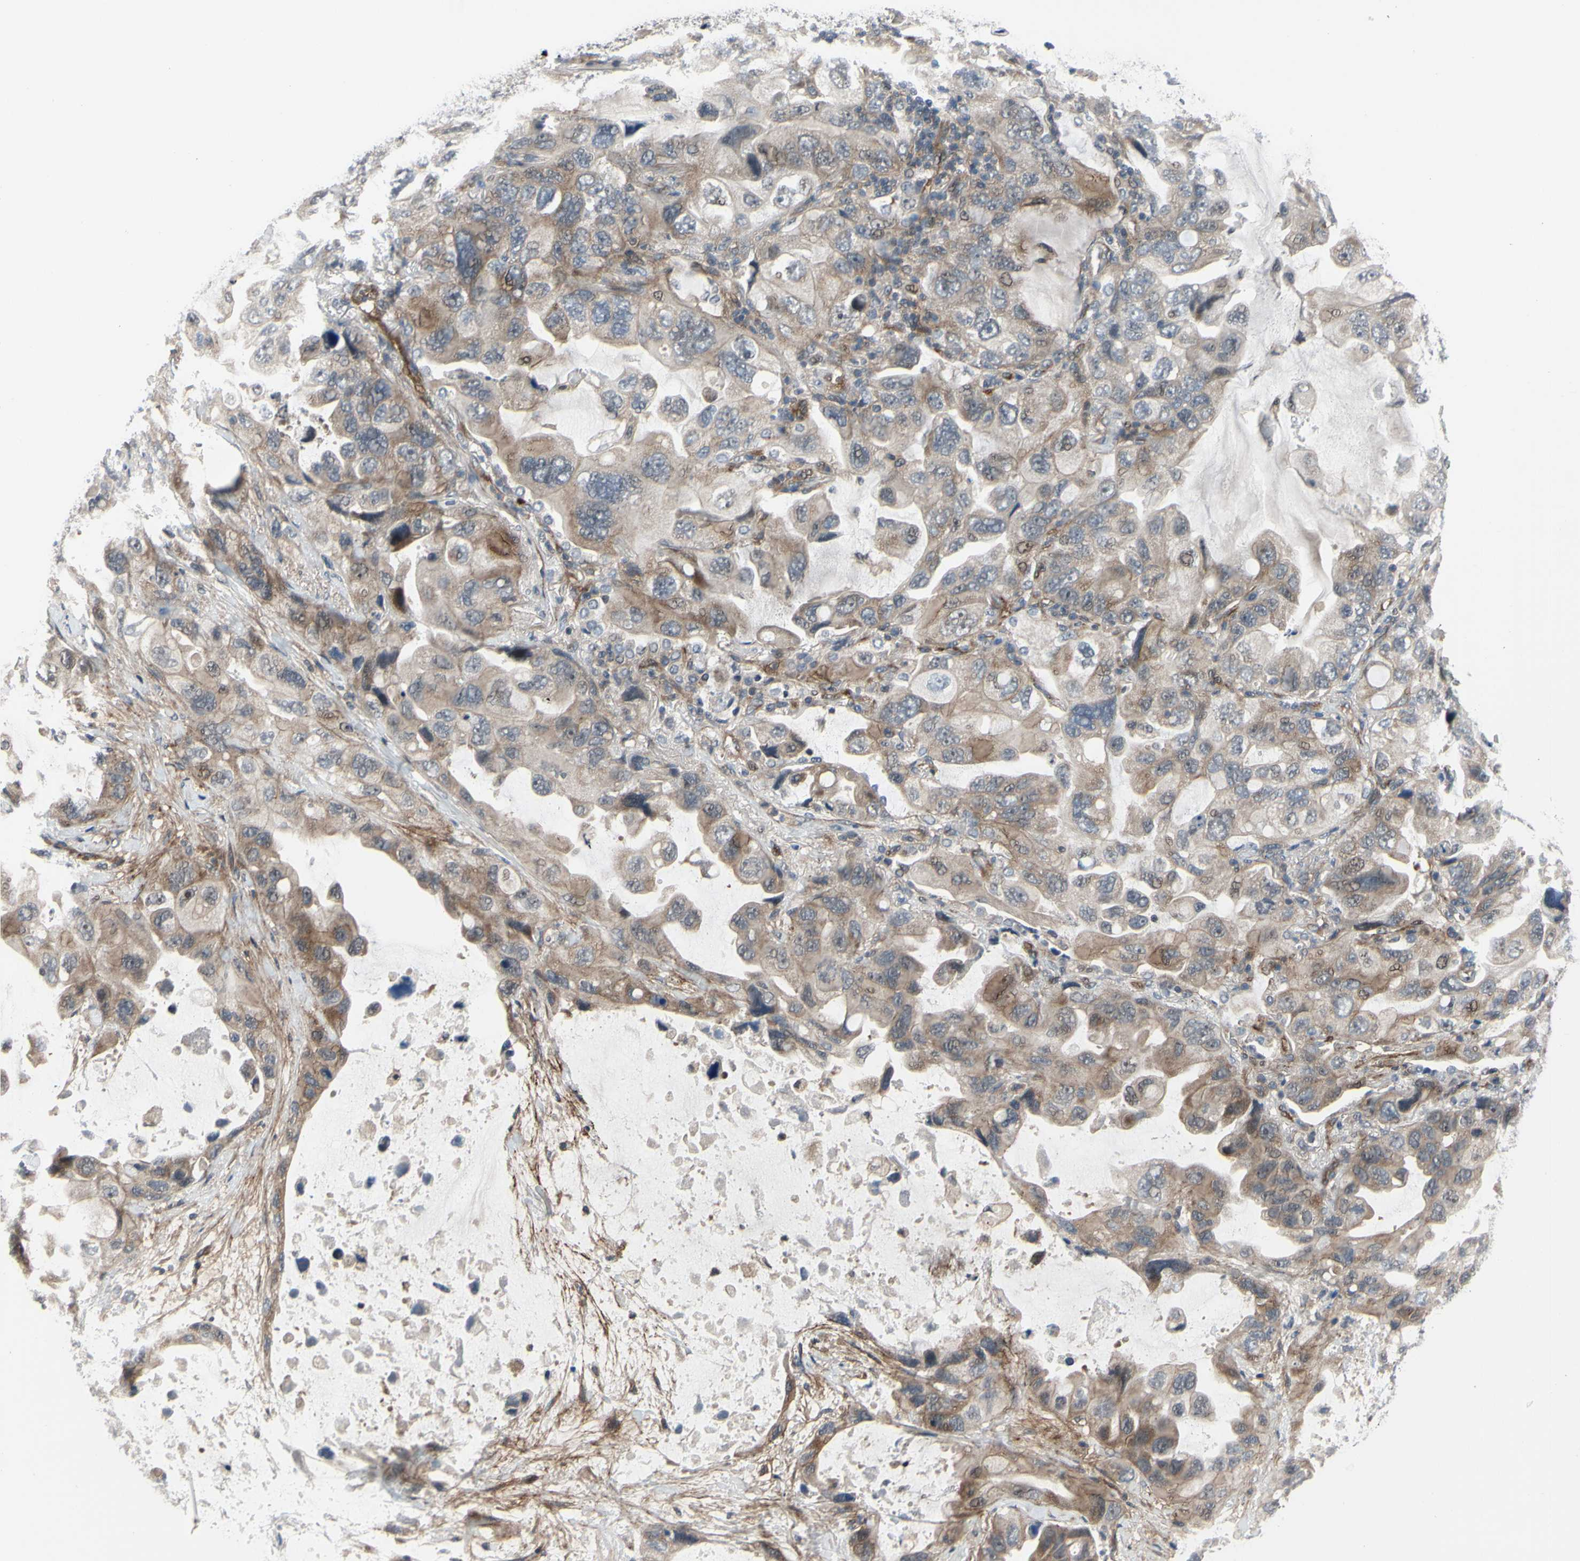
{"staining": {"intensity": "moderate", "quantity": "25%-75%", "location": "cytoplasmic/membranous"}, "tissue": "lung cancer", "cell_type": "Tumor cells", "image_type": "cancer", "snomed": [{"axis": "morphology", "description": "Squamous cell carcinoma, NOS"}, {"axis": "topography", "description": "Lung"}], "caption": "The image reveals immunohistochemical staining of squamous cell carcinoma (lung). There is moderate cytoplasmic/membranous staining is seen in about 25%-75% of tumor cells.", "gene": "COMMD9", "patient": {"sex": "female", "age": 73}}